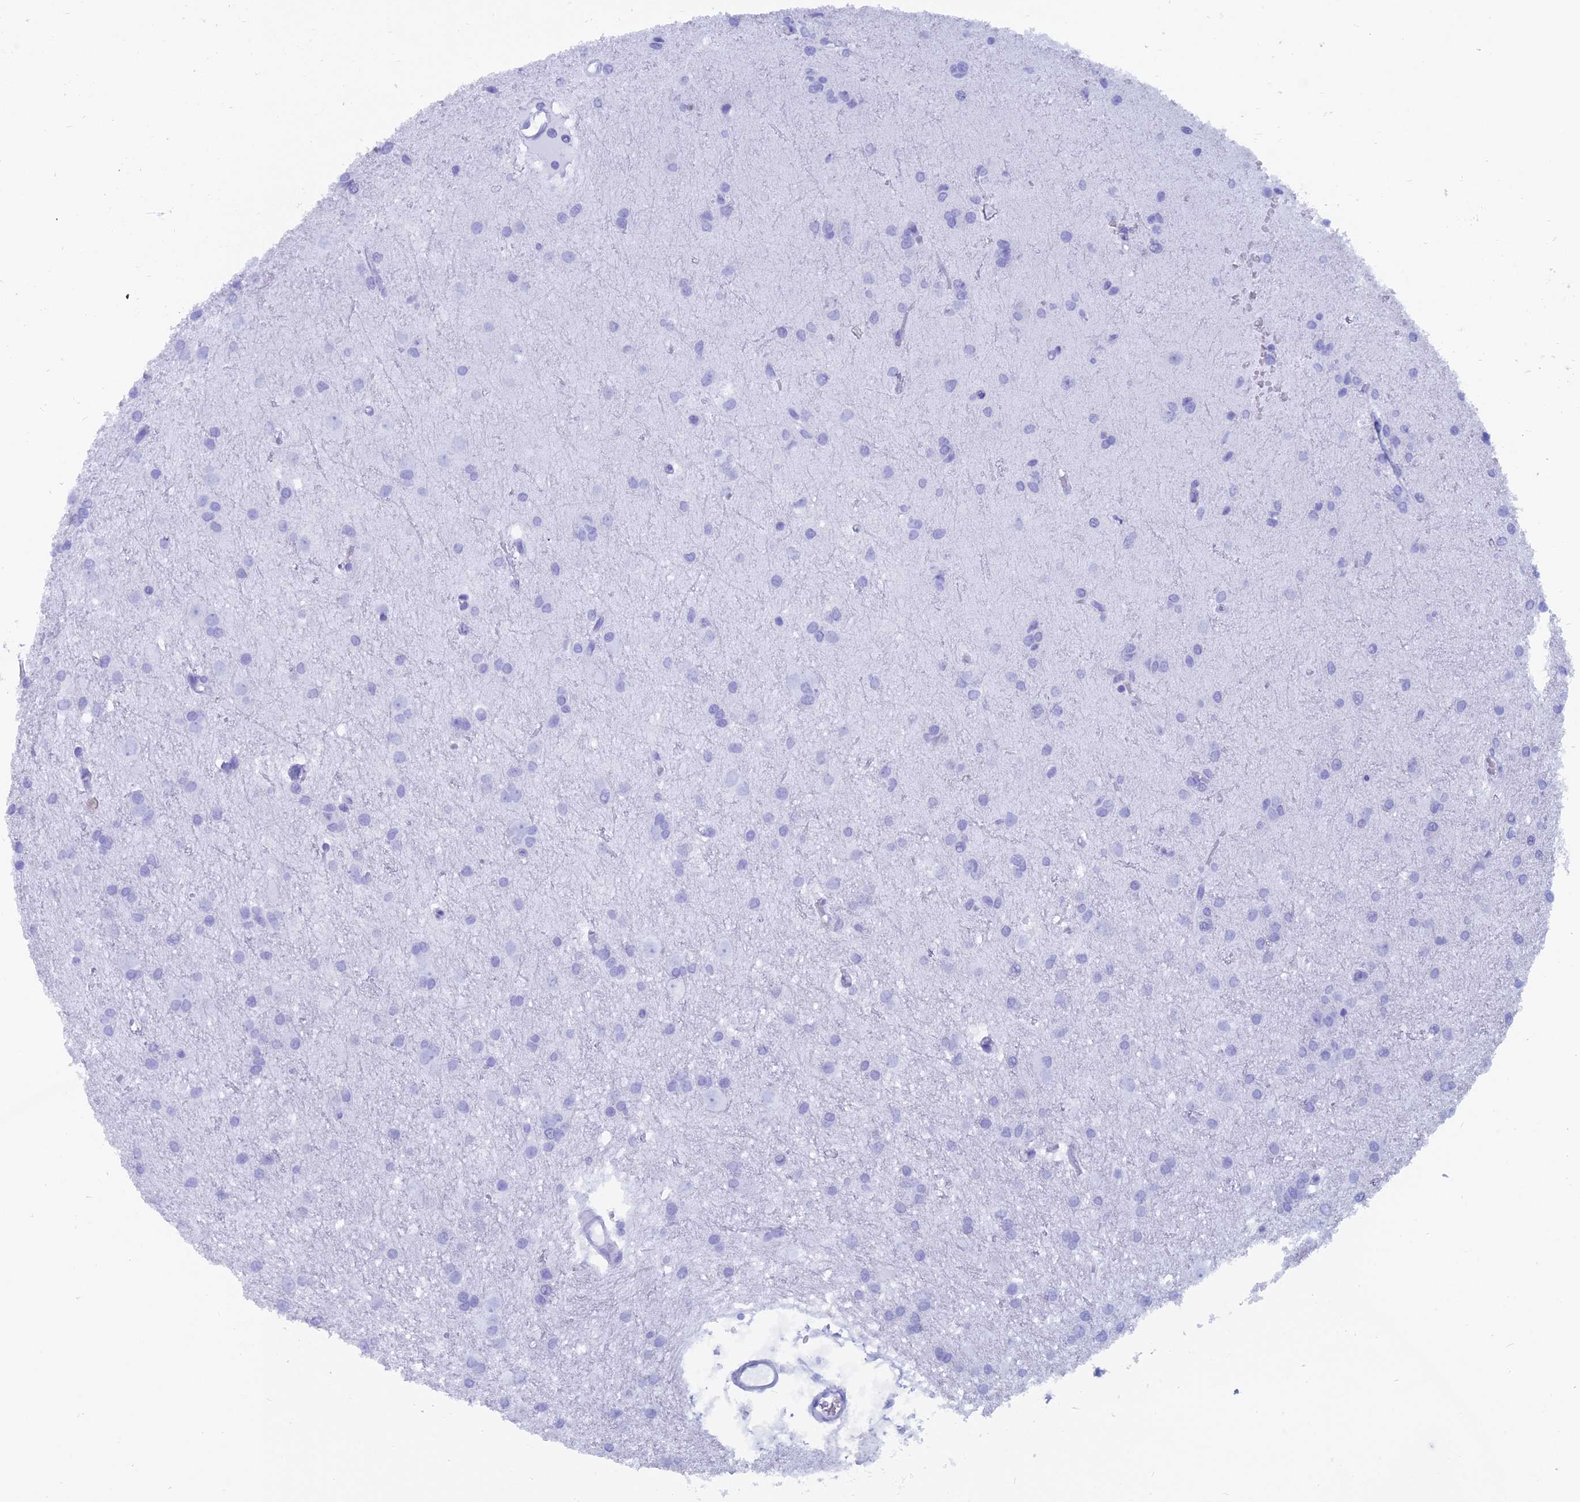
{"staining": {"intensity": "negative", "quantity": "none", "location": "none"}, "tissue": "glioma", "cell_type": "Tumor cells", "image_type": "cancer", "snomed": [{"axis": "morphology", "description": "Glioma, malignant, High grade"}, {"axis": "topography", "description": "Brain"}], "caption": "Tumor cells are negative for brown protein staining in malignant glioma (high-grade).", "gene": "CAPS", "patient": {"sex": "female", "age": 50}}